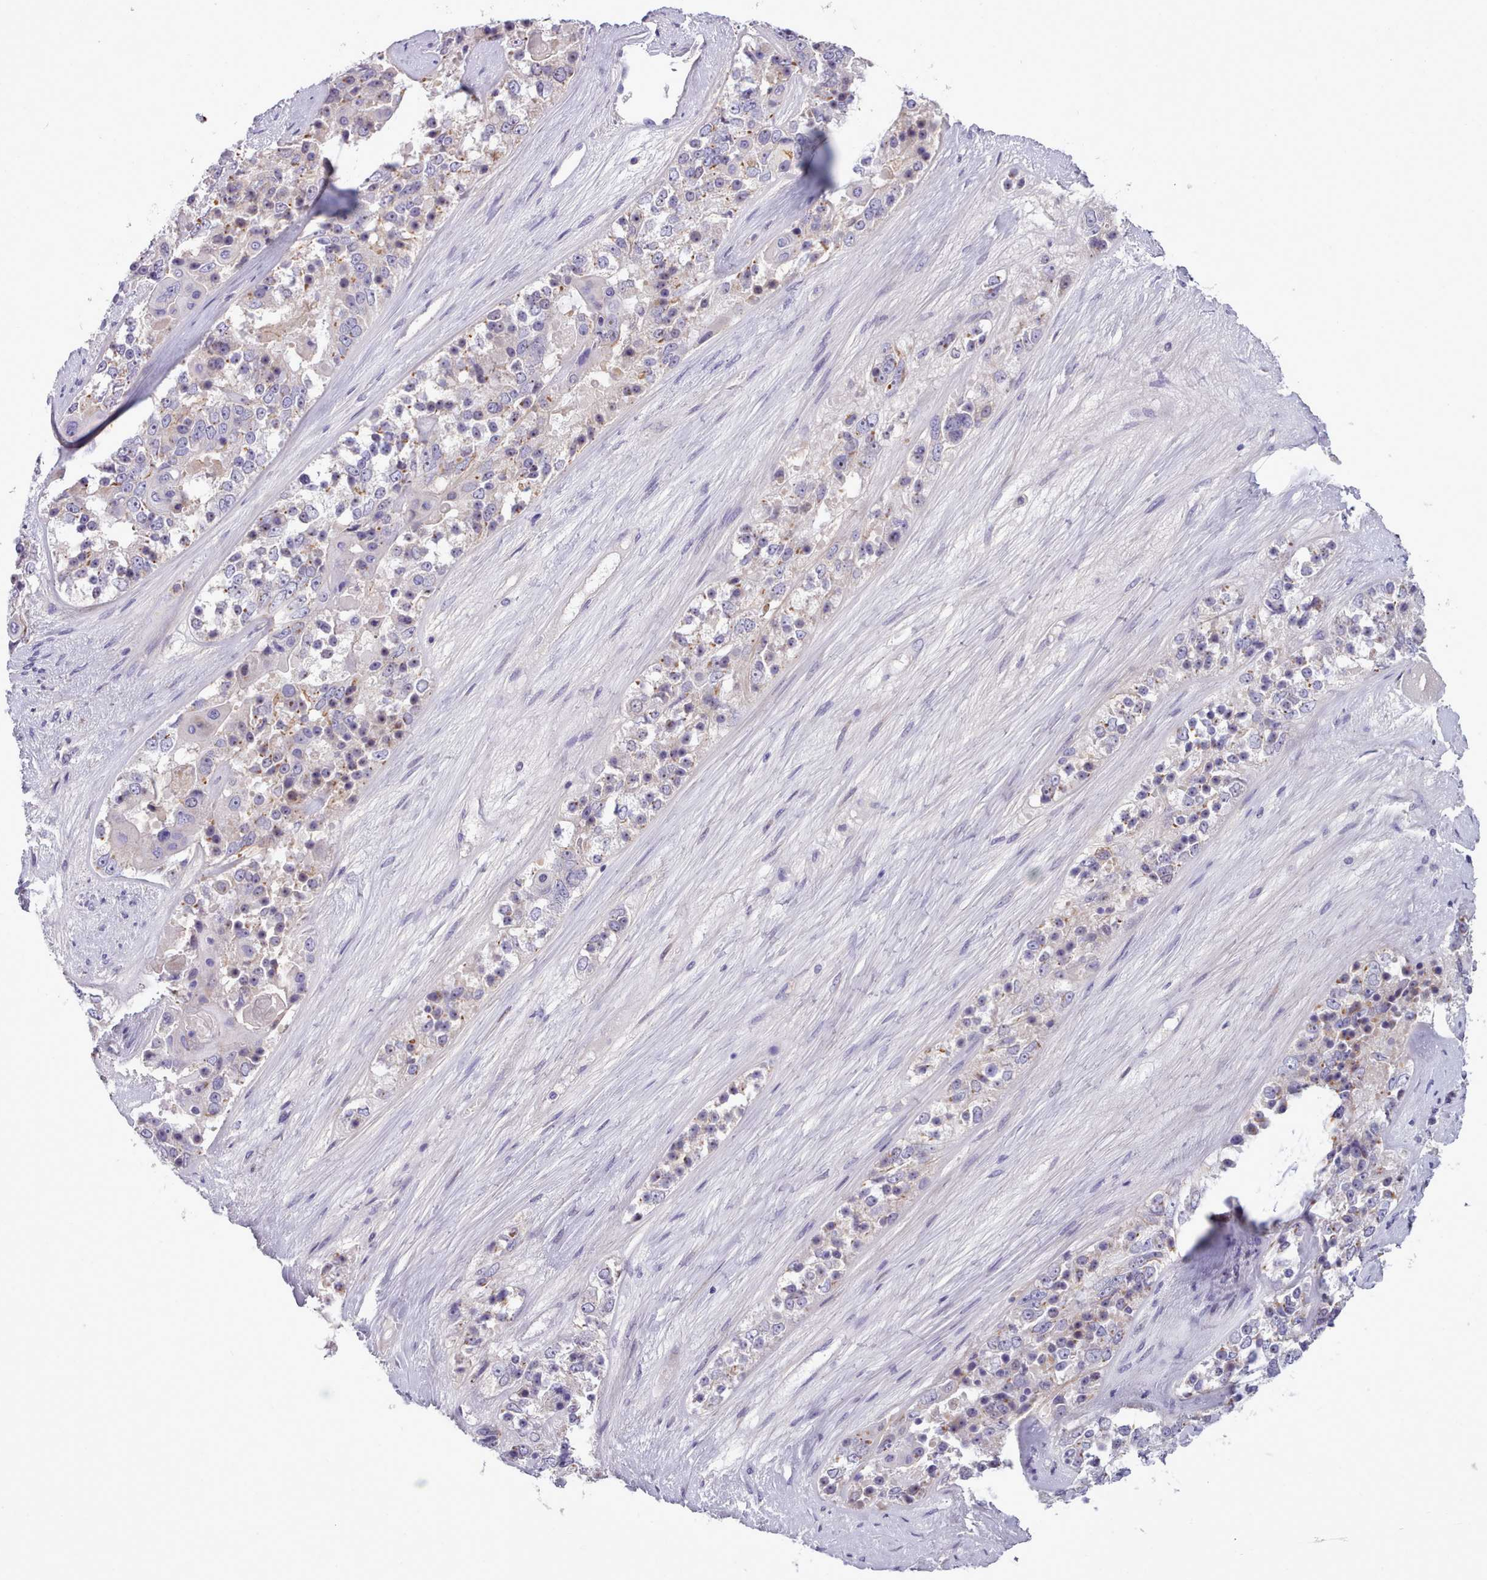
{"staining": {"intensity": "negative", "quantity": "none", "location": "none"}, "tissue": "ovarian cancer", "cell_type": "Tumor cells", "image_type": "cancer", "snomed": [{"axis": "morphology", "description": "Carcinoma, endometroid"}, {"axis": "topography", "description": "Ovary"}], "caption": "This is a histopathology image of IHC staining of ovarian endometroid carcinoma, which shows no staining in tumor cells.", "gene": "CYP2A13", "patient": {"sex": "female", "age": 51}}